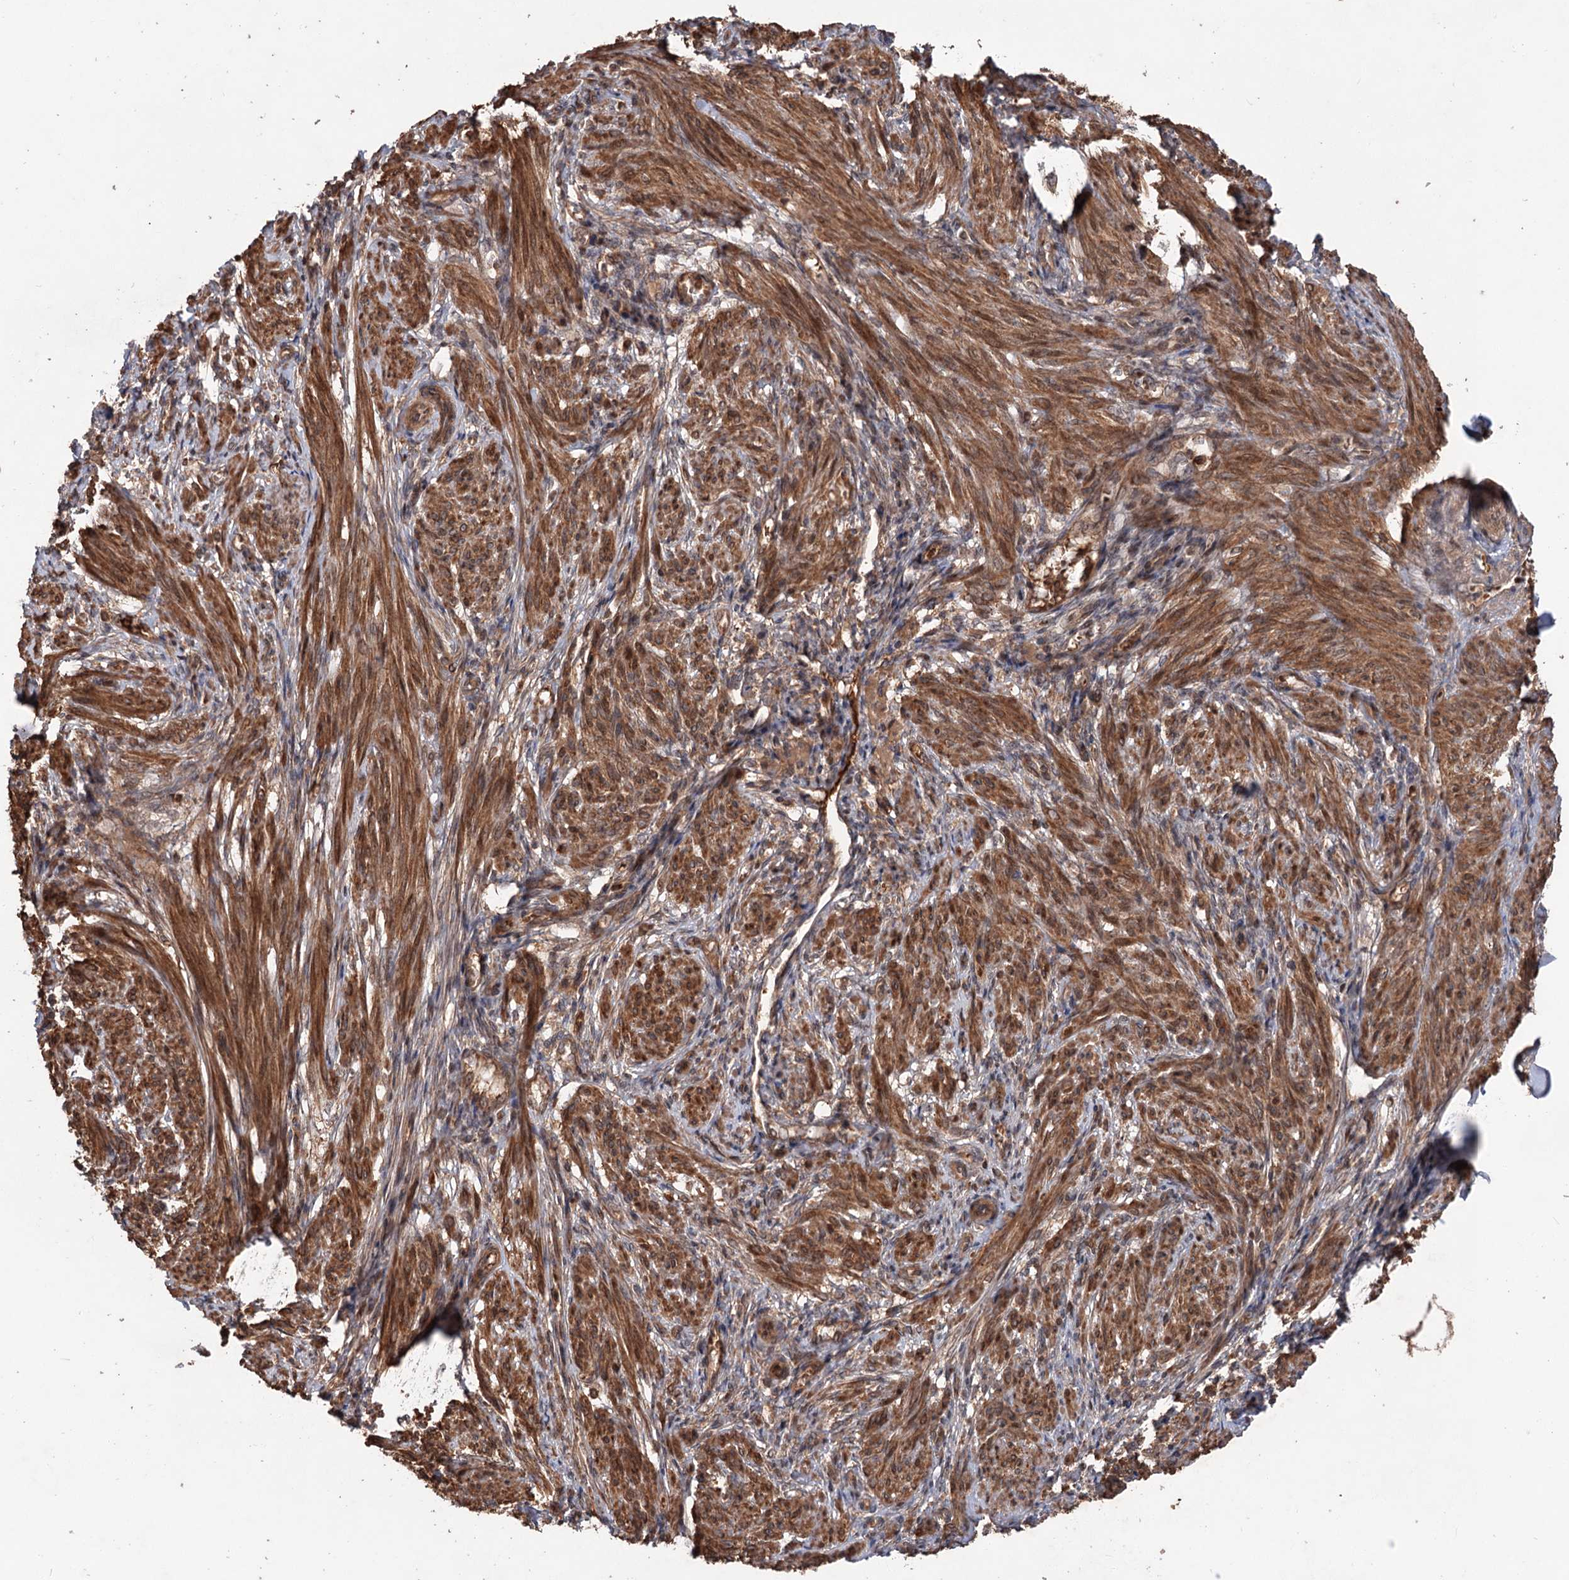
{"staining": {"intensity": "strong", "quantity": ">75%", "location": "cytoplasmic/membranous,nuclear"}, "tissue": "smooth muscle", "cell_type": "Smooth muscle cells", "image_type": "normal", "snomed": [{"axis": "morphology", "description": "Normal tissue, NOS"}, {"axis": "topography", "description": "Smooth muscle"}], "caption": "Immunohistochemistry staining of unremarkable smooth muscle, which exhibits high levels of strong cytoplasmic/membranous,nuclear positivity in approximately >75% of smooth muscle cells indicating strong cytoplasmic/membranous,nuclear protein positivity. The staining was performed using DAB (3,3'-diaminobenzidine) (brown) for protein detection and nuclei were counterstained in hematoxylin (blue).", "gene": "ADK", "patient": {"sex": "female", "age": 39}}